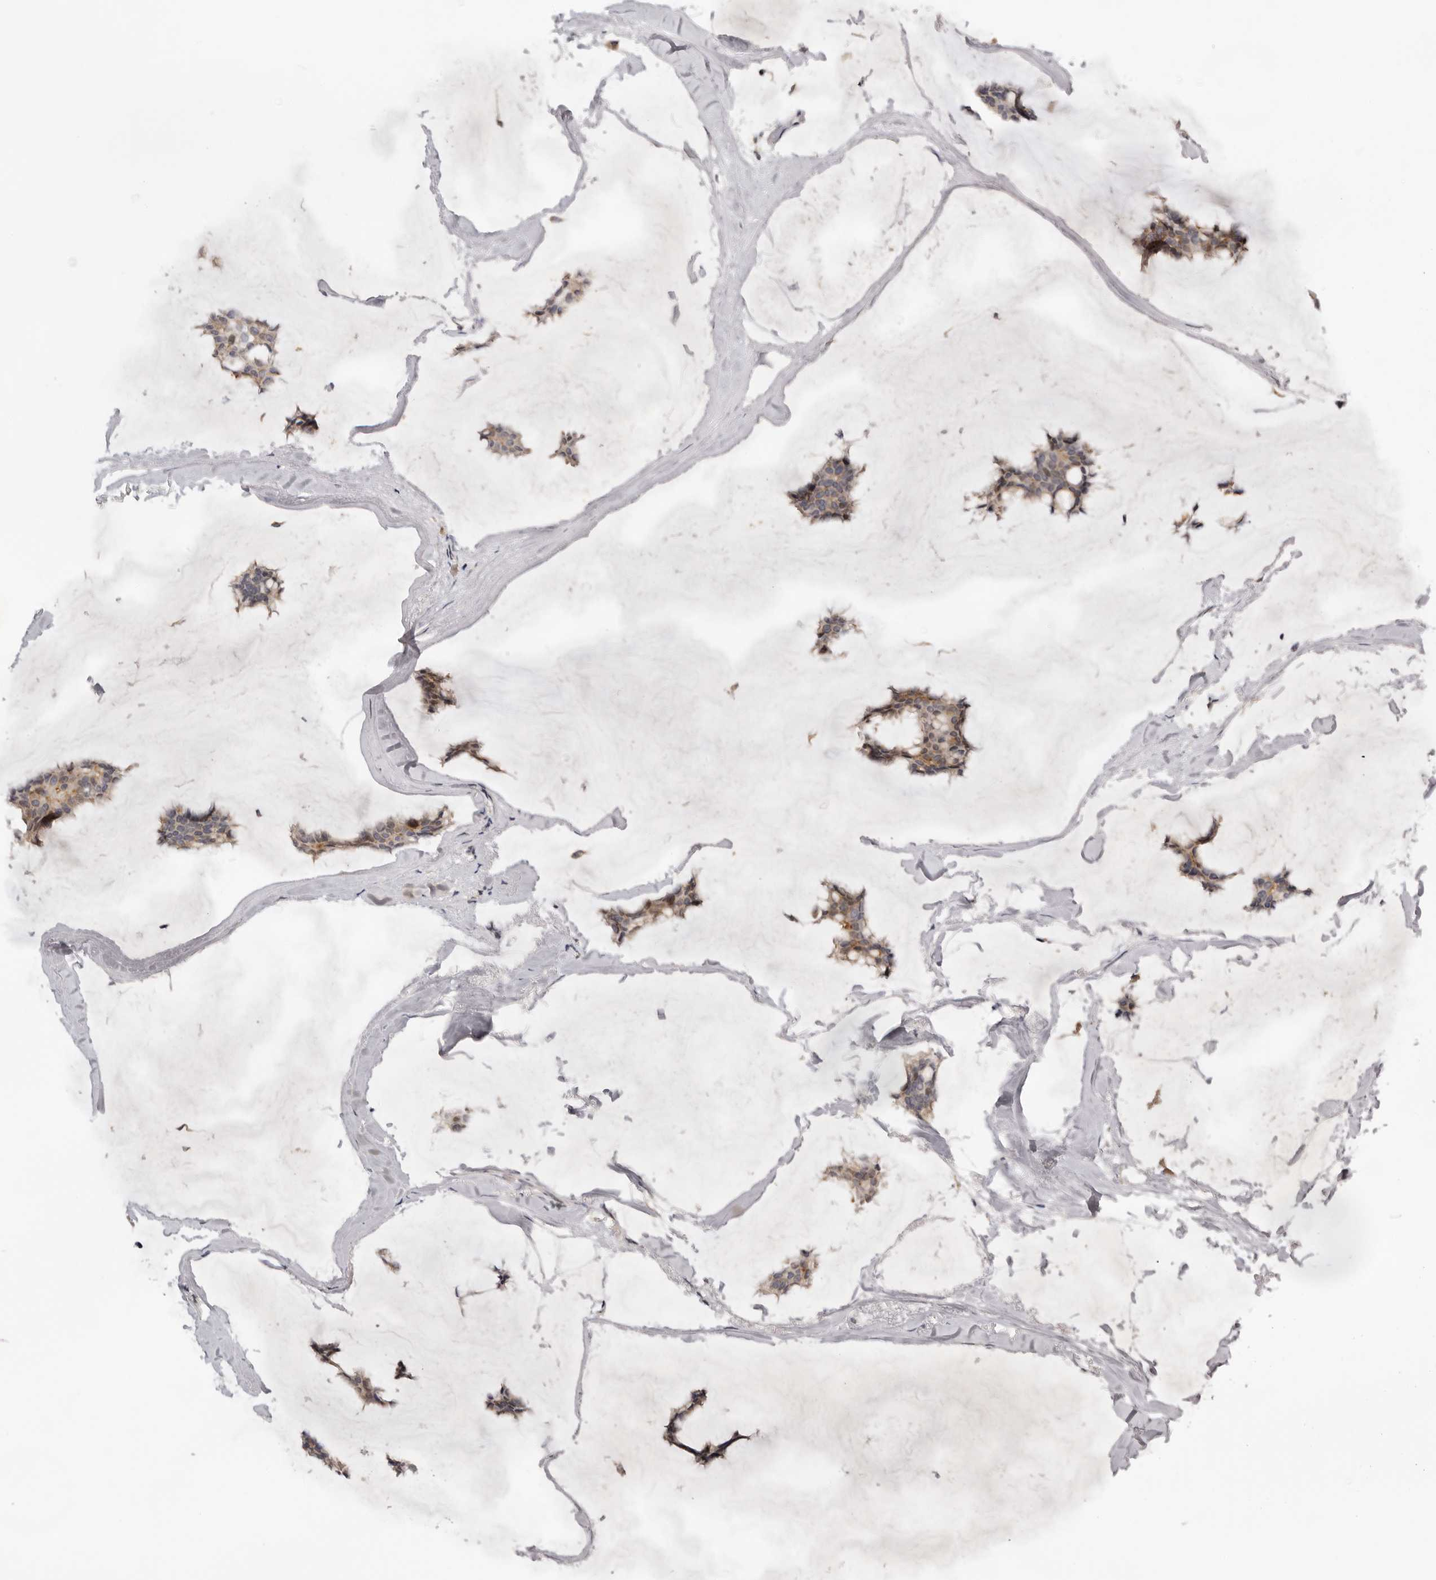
{"staining": {"intensity": "weak", "quantity": "<25%", "location": "cytoplasmic/membranous"}, "tissue": "breast cancer", "cell_type": "Tumor cells", "image_type": "cancer", "snomed": [{"axis": "morphology", "description": "Duct carcinoma"}, {"axis": "topography", "description": "Breast"}], "caption": "Human invasive ductal carcinoma (breast) stained for a protein using immunohistochemistry displays no positivity in tumor cells.", "gene": "KIF2B", "patient": {"sex": "female", "age": 93}}